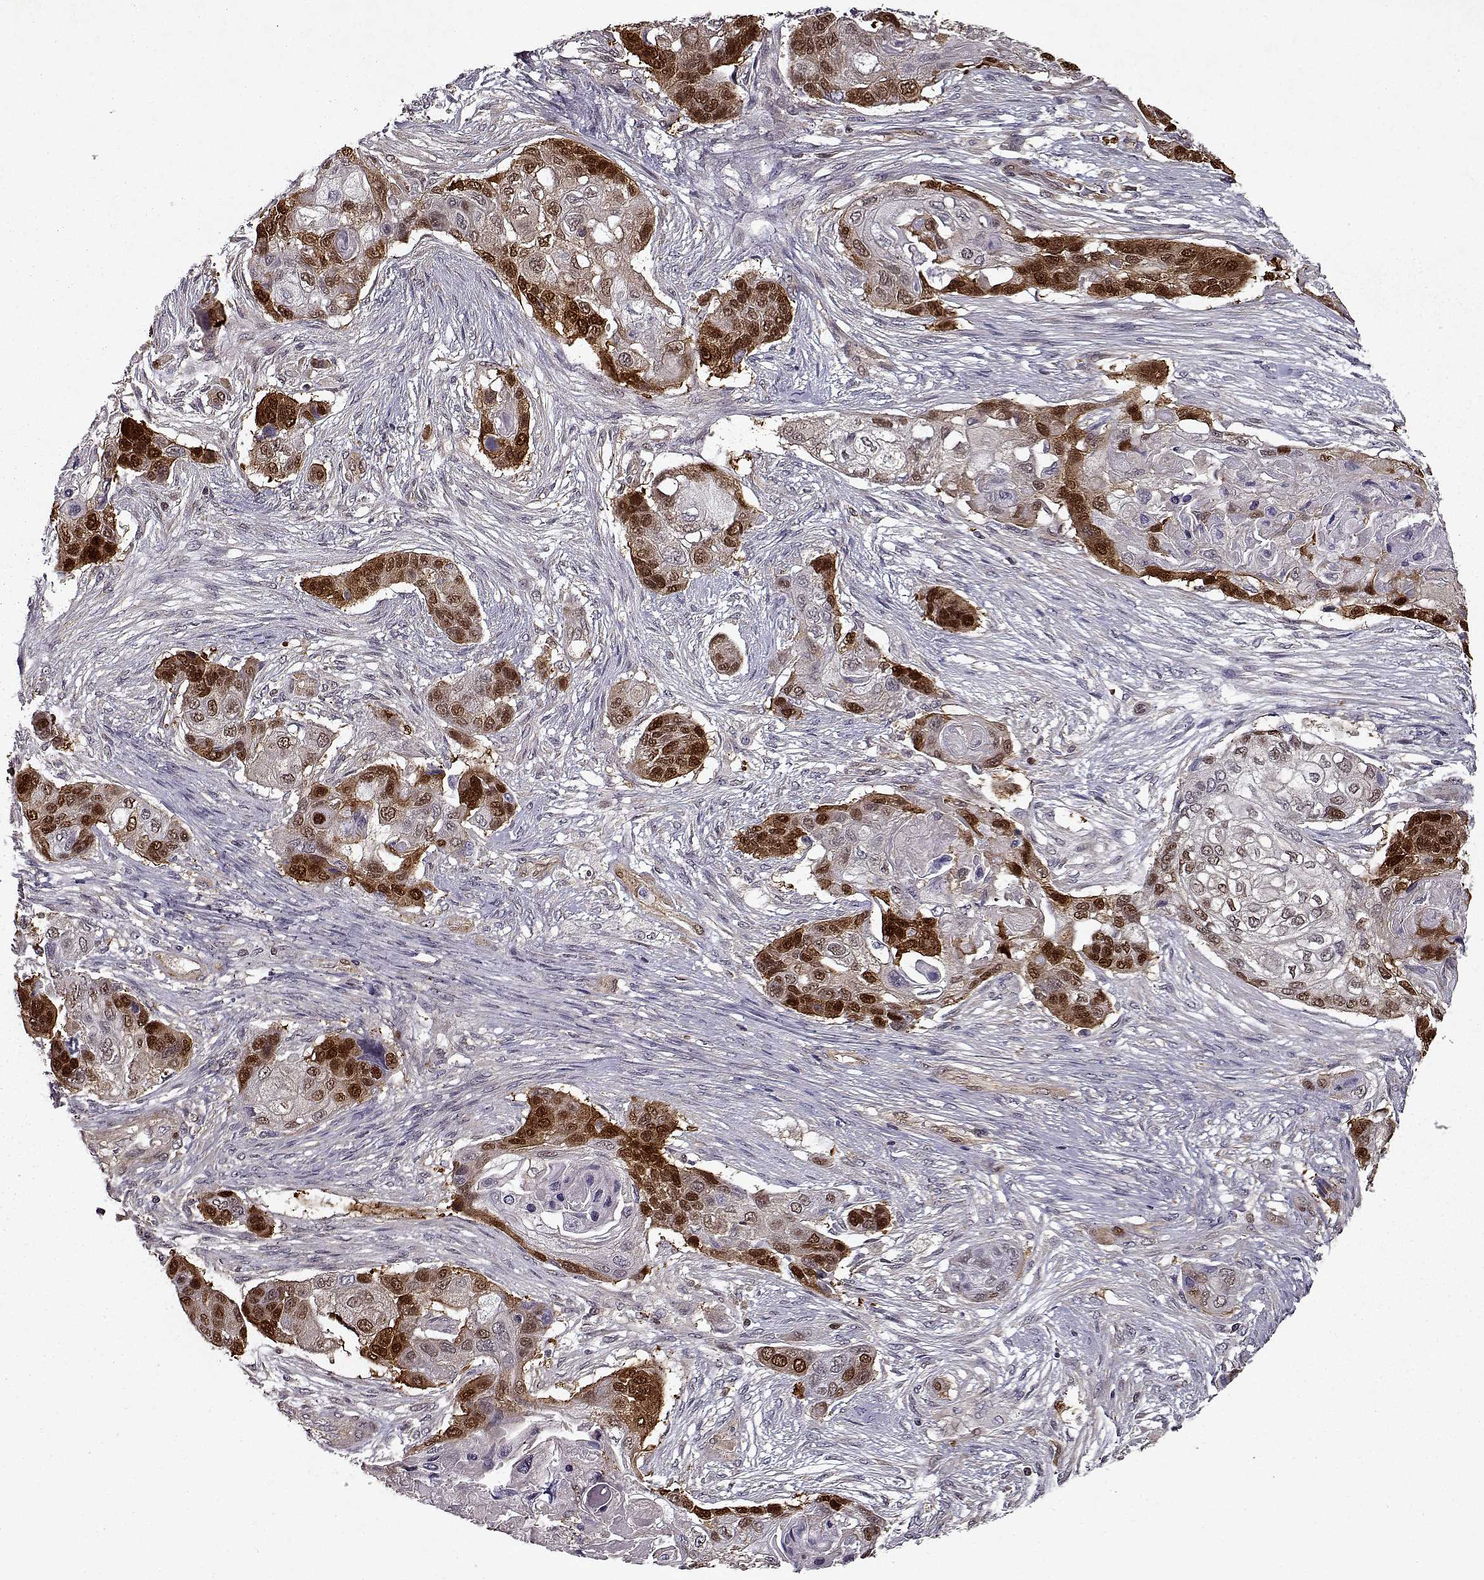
{"staining": {"intensity": "strong", "quantity": ">75%", "location": "cytoplasmic/membranous,nuclear"}, "tissue": "lung cancer", "cell_type": "Tumor cells", "image_type": "cancer", "snomed": [{"axis": "morphology", "description": "Squamous cell carcinoma, NOS"}, {"axis": "topography", "description": "Lung"}], "caption": "The micrograph reveals a brown stain indicating the presence of a protein in the cytoplasmic/membranous and nuclear of tumor cells in lung cancer (squamous cell carcinoma).", "gene": "RANBP1", "patient": {"sex": "male", "age": 69}}